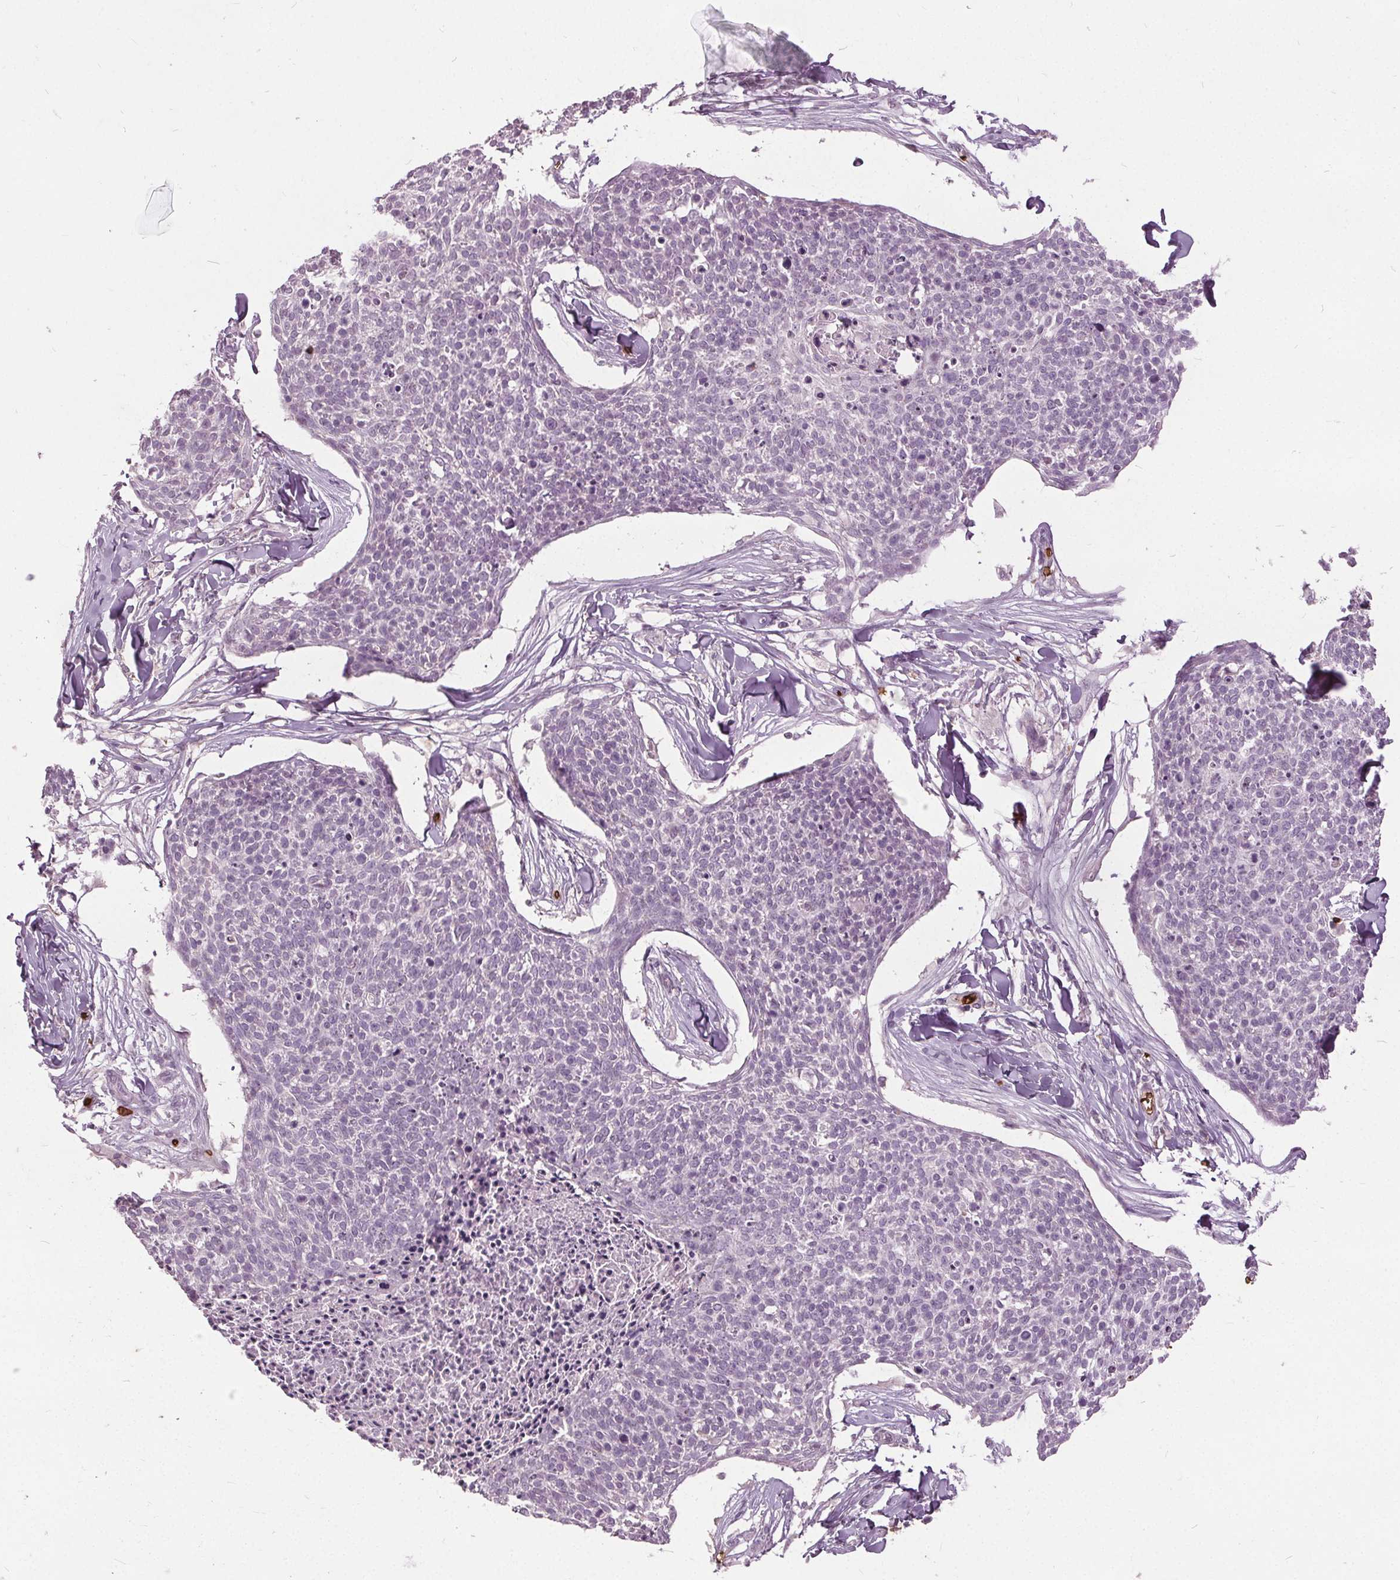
{"staining": {"intensity": "negative", "quantity": "none", "location": "none"}, "tissue": "skin cancer", "cell_type": "Tumor cells", "image_type": "cancer", "snomed": [{"axis": "morphology", "description": "Squamous cell carcinoma, NOS"}, {"axis": "topography", "description": "Skin"}, {"axis": "topography", "description": "Vulva"}], "caption": "Human skin cancer stained for a protein using immunohistochemistry shows no staining in tumor cells.", "gene": "SLC4A1", "patient": {"sex": "female", "age": 75}}